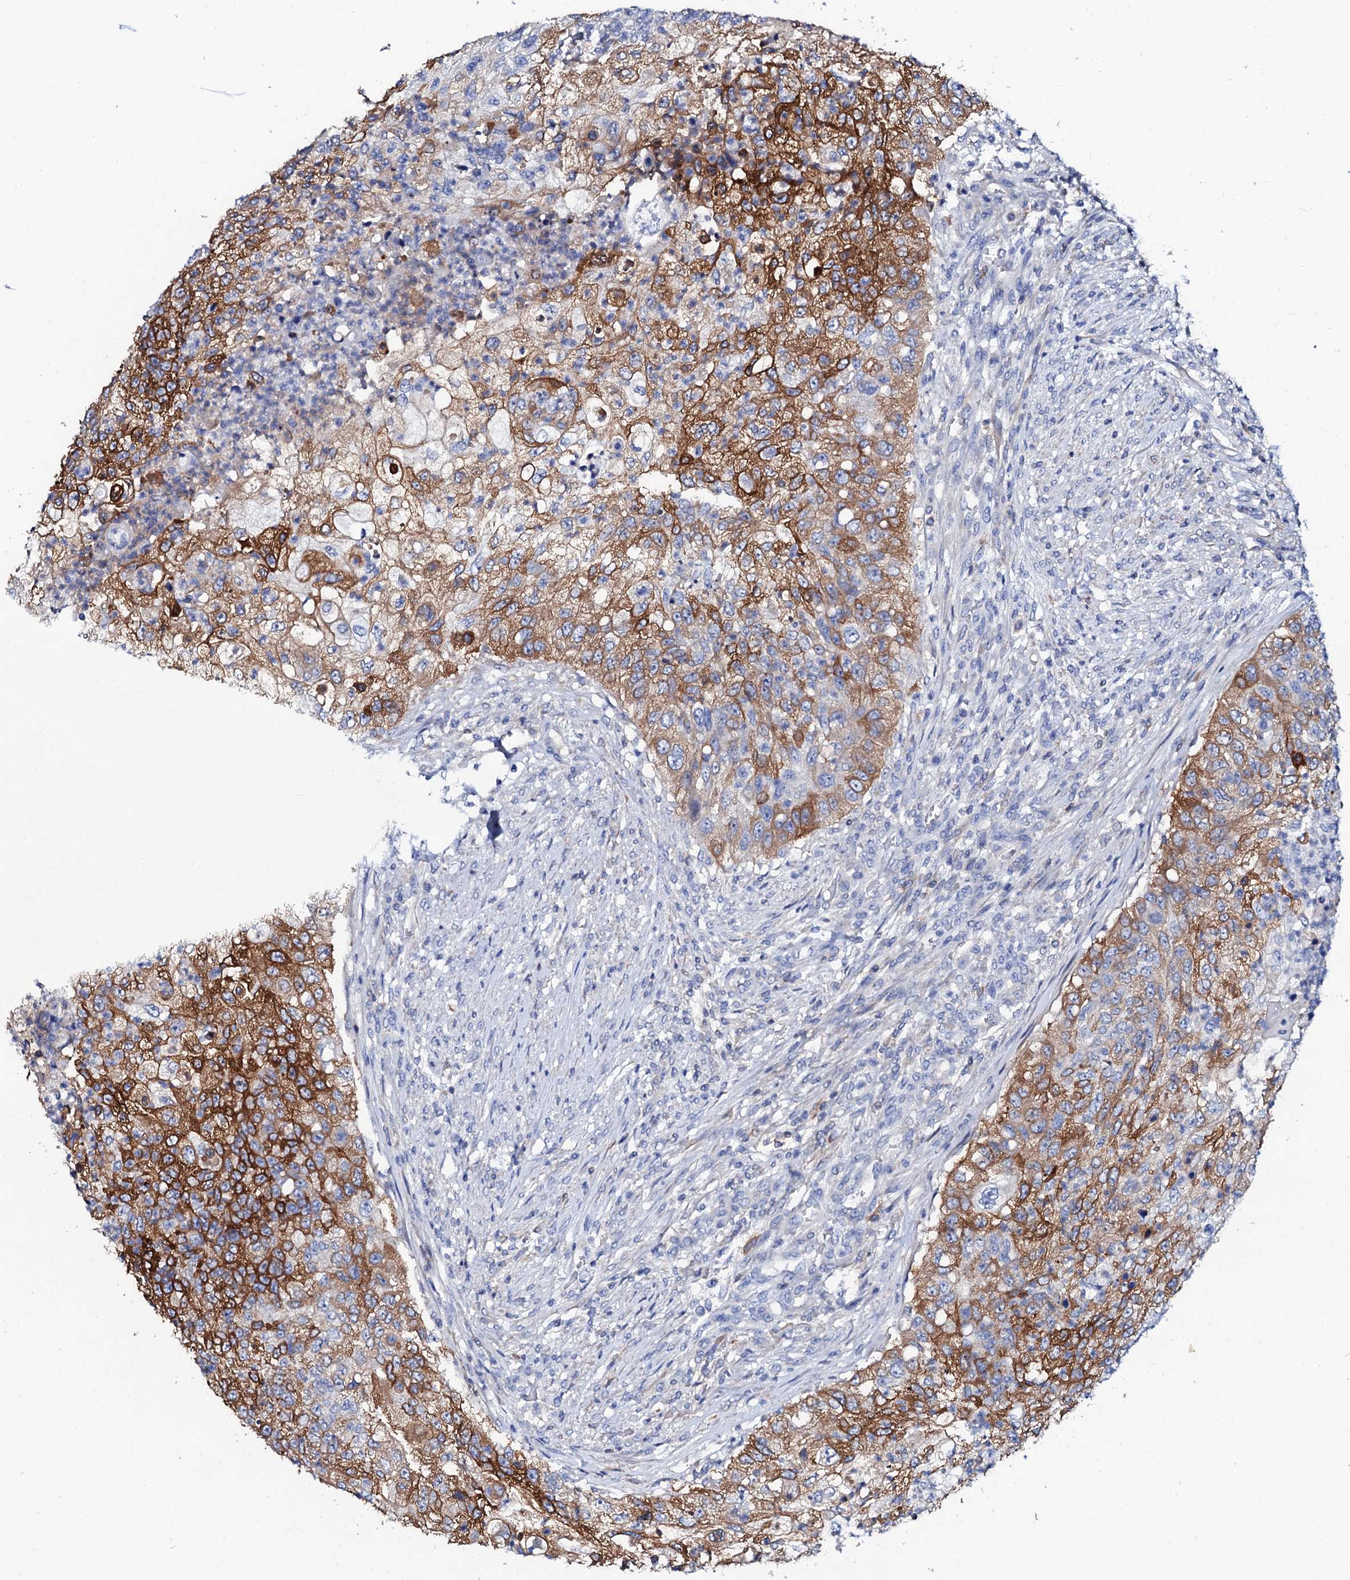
{"staining": {"intensity": "strong", "quantity": "25%-75%", "location": "cytoplasmic/membranous"}, "tissue": "urothelial cancer", "cell_type": "Tumor cells", "image_type": "cancer", "snomed": [{"axis": "morphology", "description": "Urothelial carcinoma, High grade"}, {"axis": "topography", "description": "Urinary bladder"}], "caption": "Tumor cells show strong cytoplasmic/membranous staining in approximately 25%-75% of cells in high-grade urothelial carcinoma. (Stains: DAB in brown, nuclei in blue, Microscopy: brightfield microscopy at high magnification).", "gene": "GLB1L3", "patient": {"sex": "female", "age": 60}}